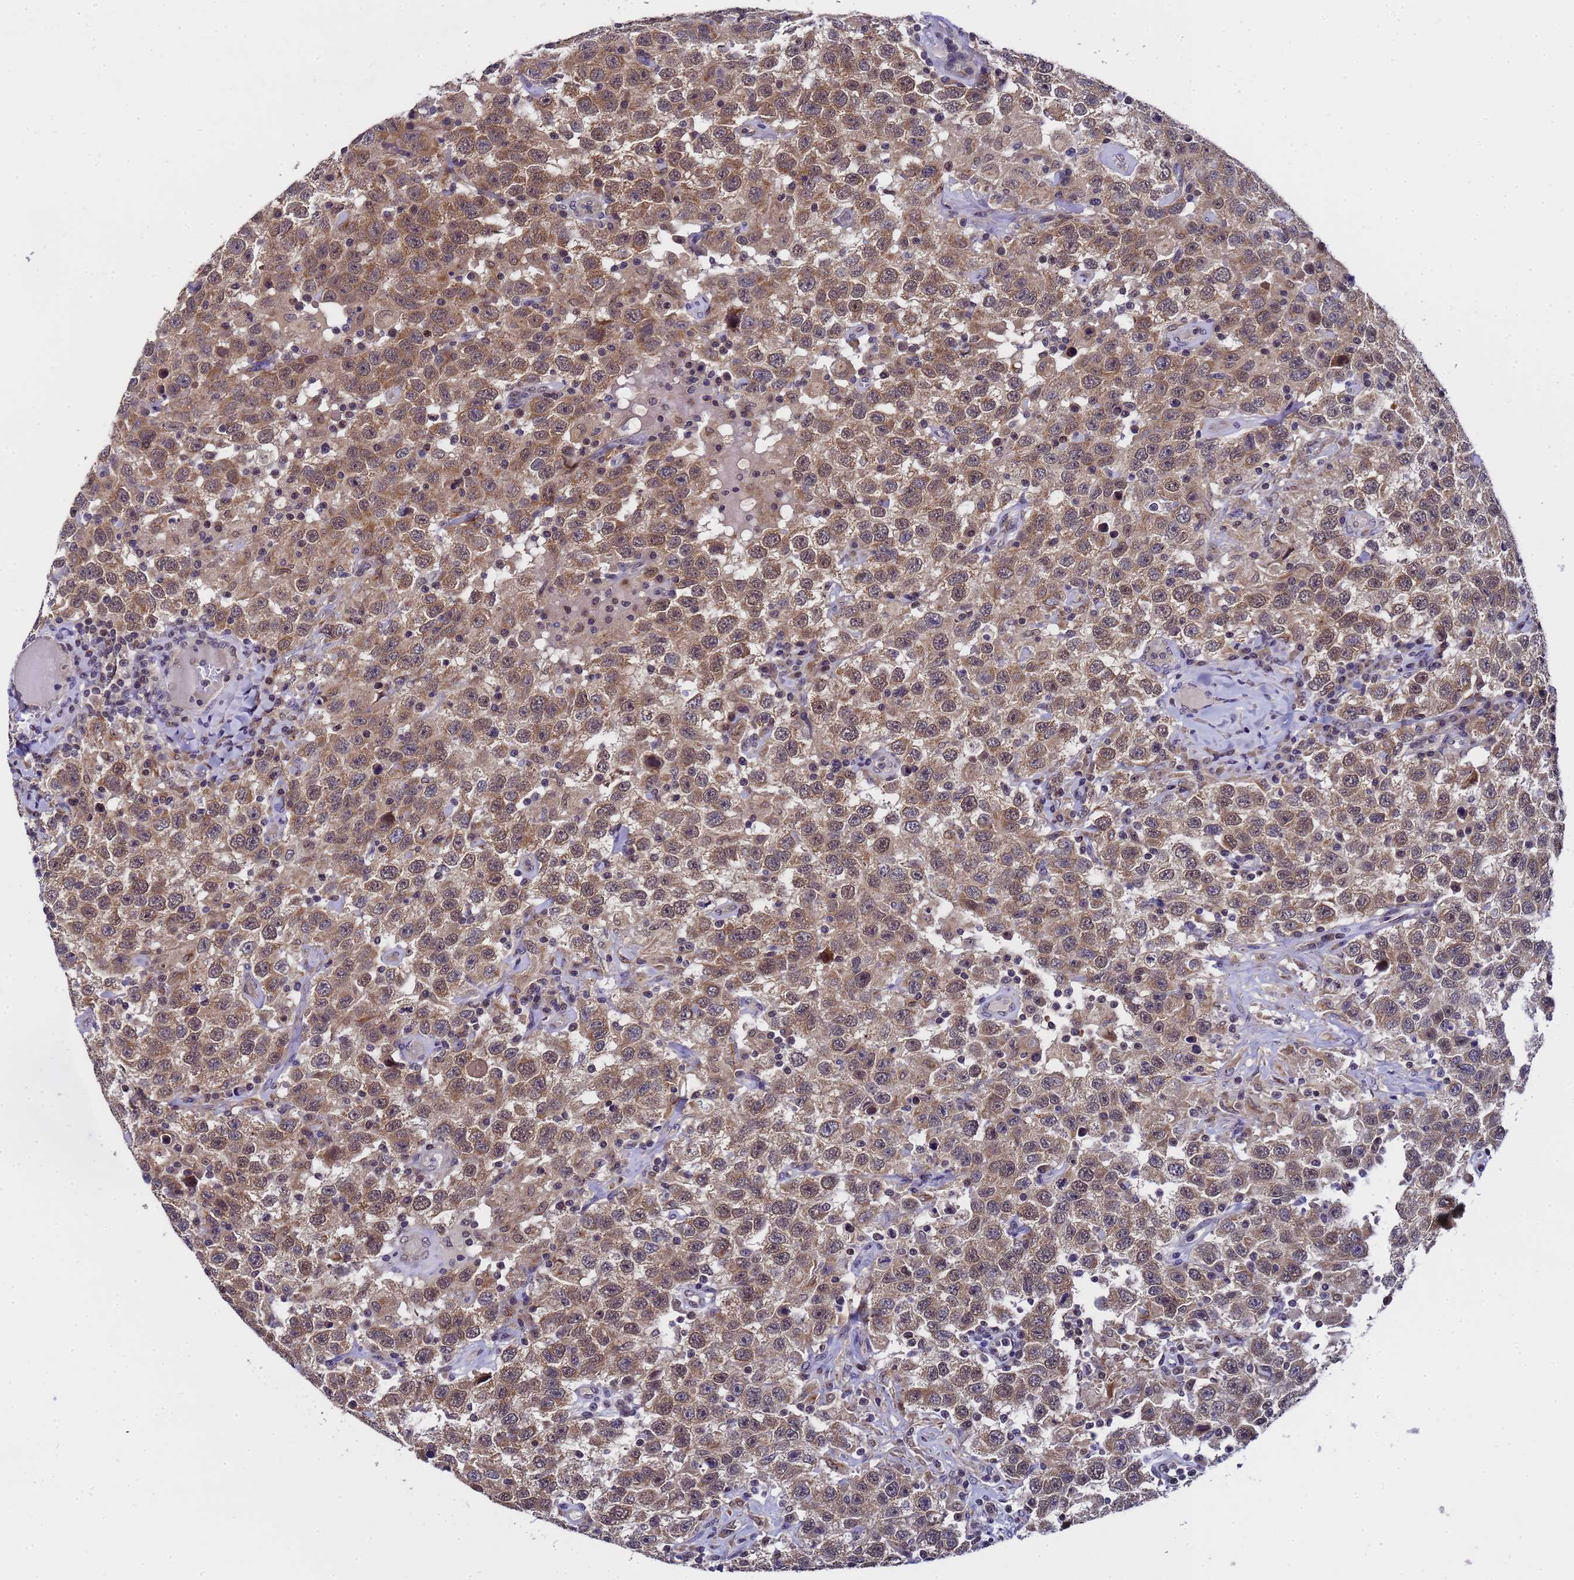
{"staining": {"intensity": "moderate", "quantity": ">75%", "location": "cytoplasmic/membranous,nuclear"}, "tissue": "testis cancer", "cell_type": "Tumor cells", "image_type": "cancer", "snomed": [{"axis": "morphology", "description": "Seminoma, NOS"}, {"axis": "topography", "description": "Testis"}], "caption": "Immunohistochemical staining of testis cancer shows moderate cytoplasmic/membranous and nuclear protein expression in about >75% of tumor cells.", "gene": "ANAPC13", "patient": {"sex": "male", "age": 41}}